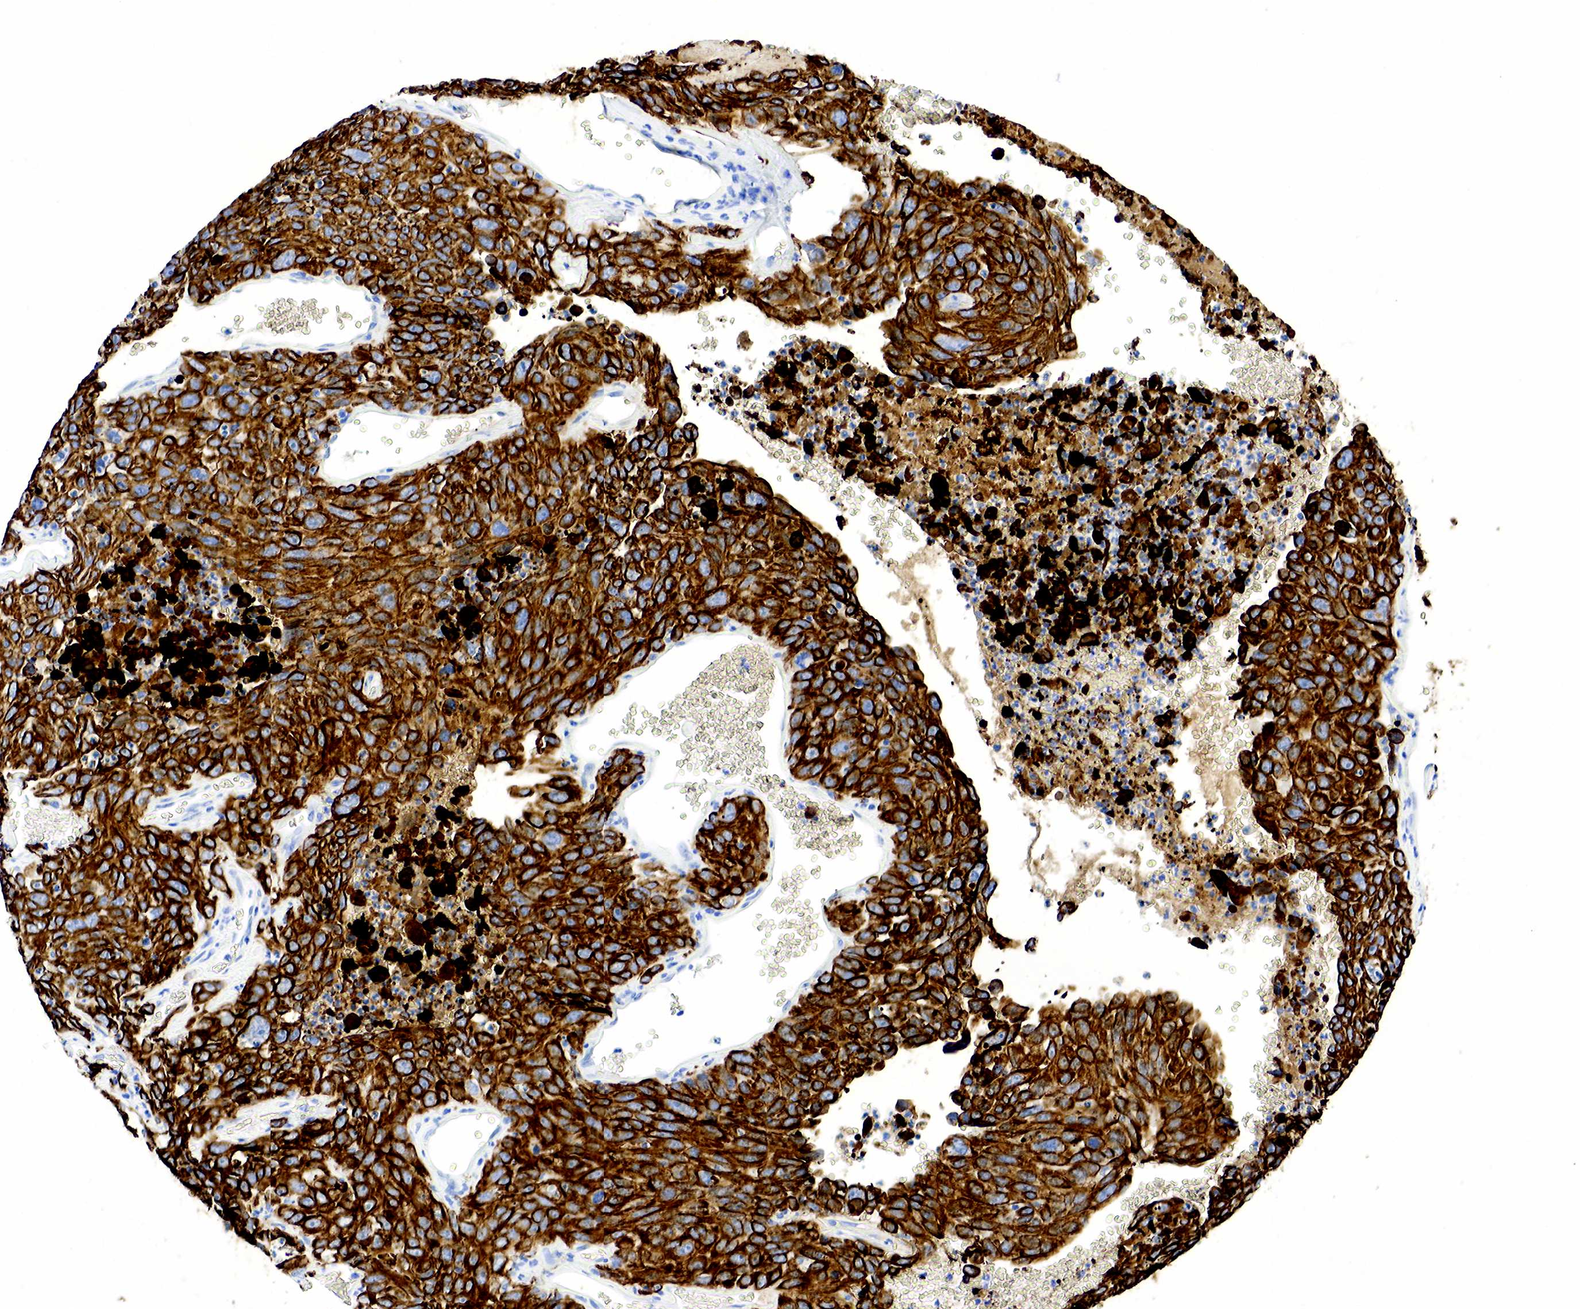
{"staining": {"intensity": "strong", "quantity": ">75%", "location": "cytoplasmic/membranous"}, "tissue": "lung cancer", "cell_type": "Tumor cells", "image_type": "cancer", "snomed": [{"axis": "morphology", "description": "Squamous cell carcinoma, NOS"}, {"axis": "topography", "description": "Lung"}], "caption": "This photomicrograph displays immunohistochemistry staining of human lung cancer (squamous cell carcinoma), with high strong cytoplasmic/membranous expression in approximately >75% of tumor cells.", "gene": "KRT7", "patient": {"sex": "male", "age": 64}}